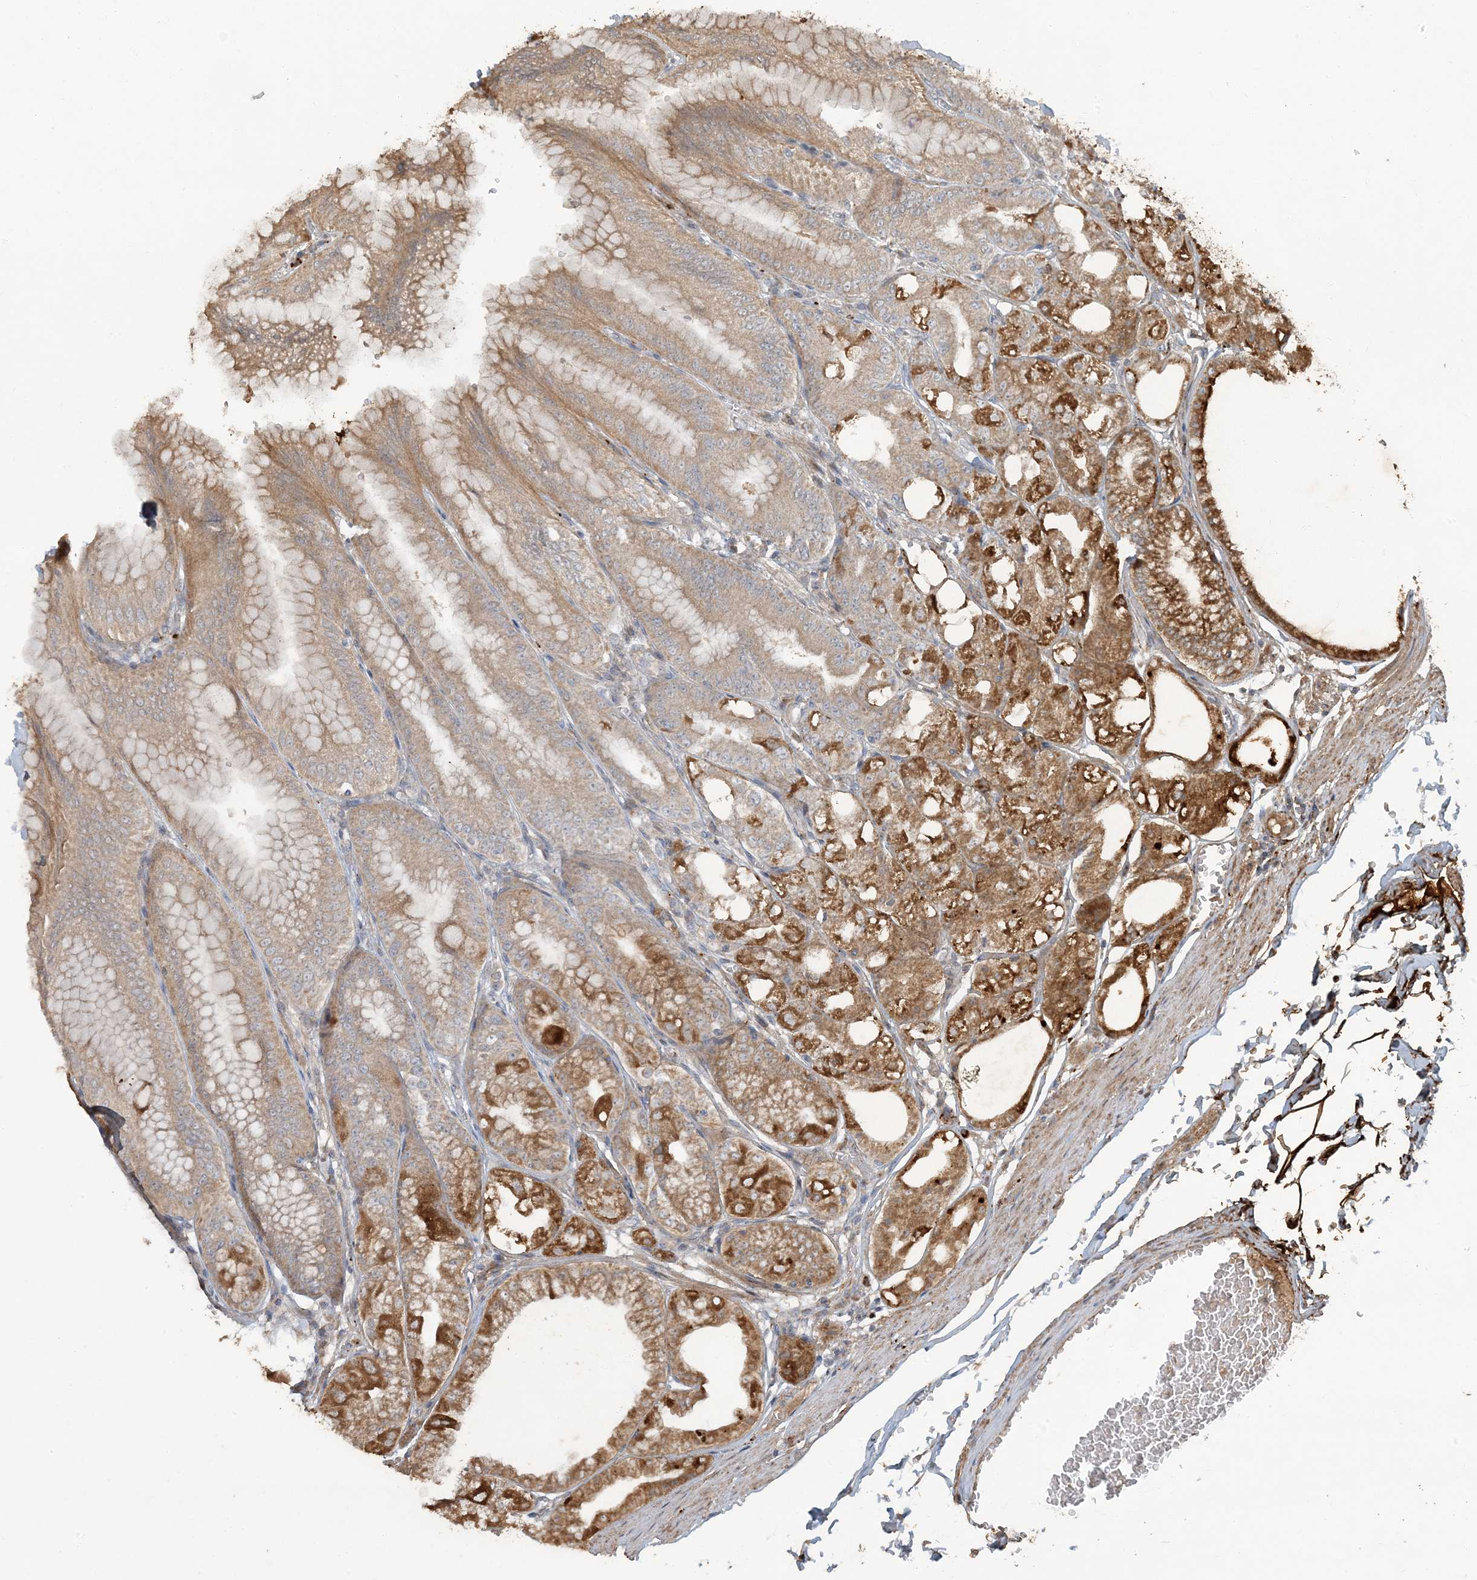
{"staining": {"intensity": "moderate", "quantity": ">75%", "location": "cytoplasmic/membranous"}, "tissue": "stomach", "cell_type": "Glandular cells", "image_type": "normal", "snomed": [{"axis": "morphology", "description": "Normal tissue, NOS"}, {"axis": "topography", "description": "Stomach, lower"}], "caption": "This photomicrograph reveals immunohistochemistry staining of benign stomach, with medium moderate cytoplasmic/membranous staining in approximately >75% of glandular cells.", "gene": "LTN1", "patient": {"sex": "male", "age": 71}}